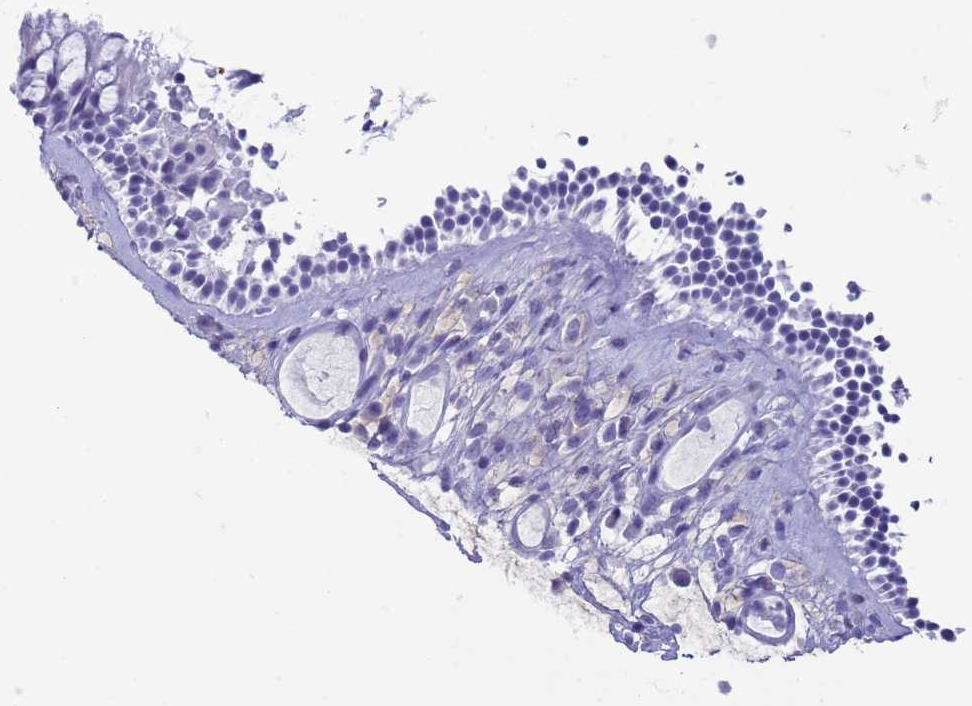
{"staining": {"intensity": "negative", "quantity": "none", "location": "none"}, "tissue": "nasopharynx", "cell_type": "Respiratory epithelial cells", "image_type": "normal", "snomed": [{"axis": "morphology", "description": "Normal tissue, NOS"}, {"axis": "morphology", "description": "Inflammation, NOS"}, {"axis": "morphology", "description": "Malignant melanoma, Metastatic site"}, {"axis": "topography", "description": "Nasopharynx"}], "caption": "DAB immunohistochemical staining of benign human nasopharynx displays no significant expression in respiratory epithelial cells.", "gene": "CKM", "patient": {"sex": "male", "age": 70}}